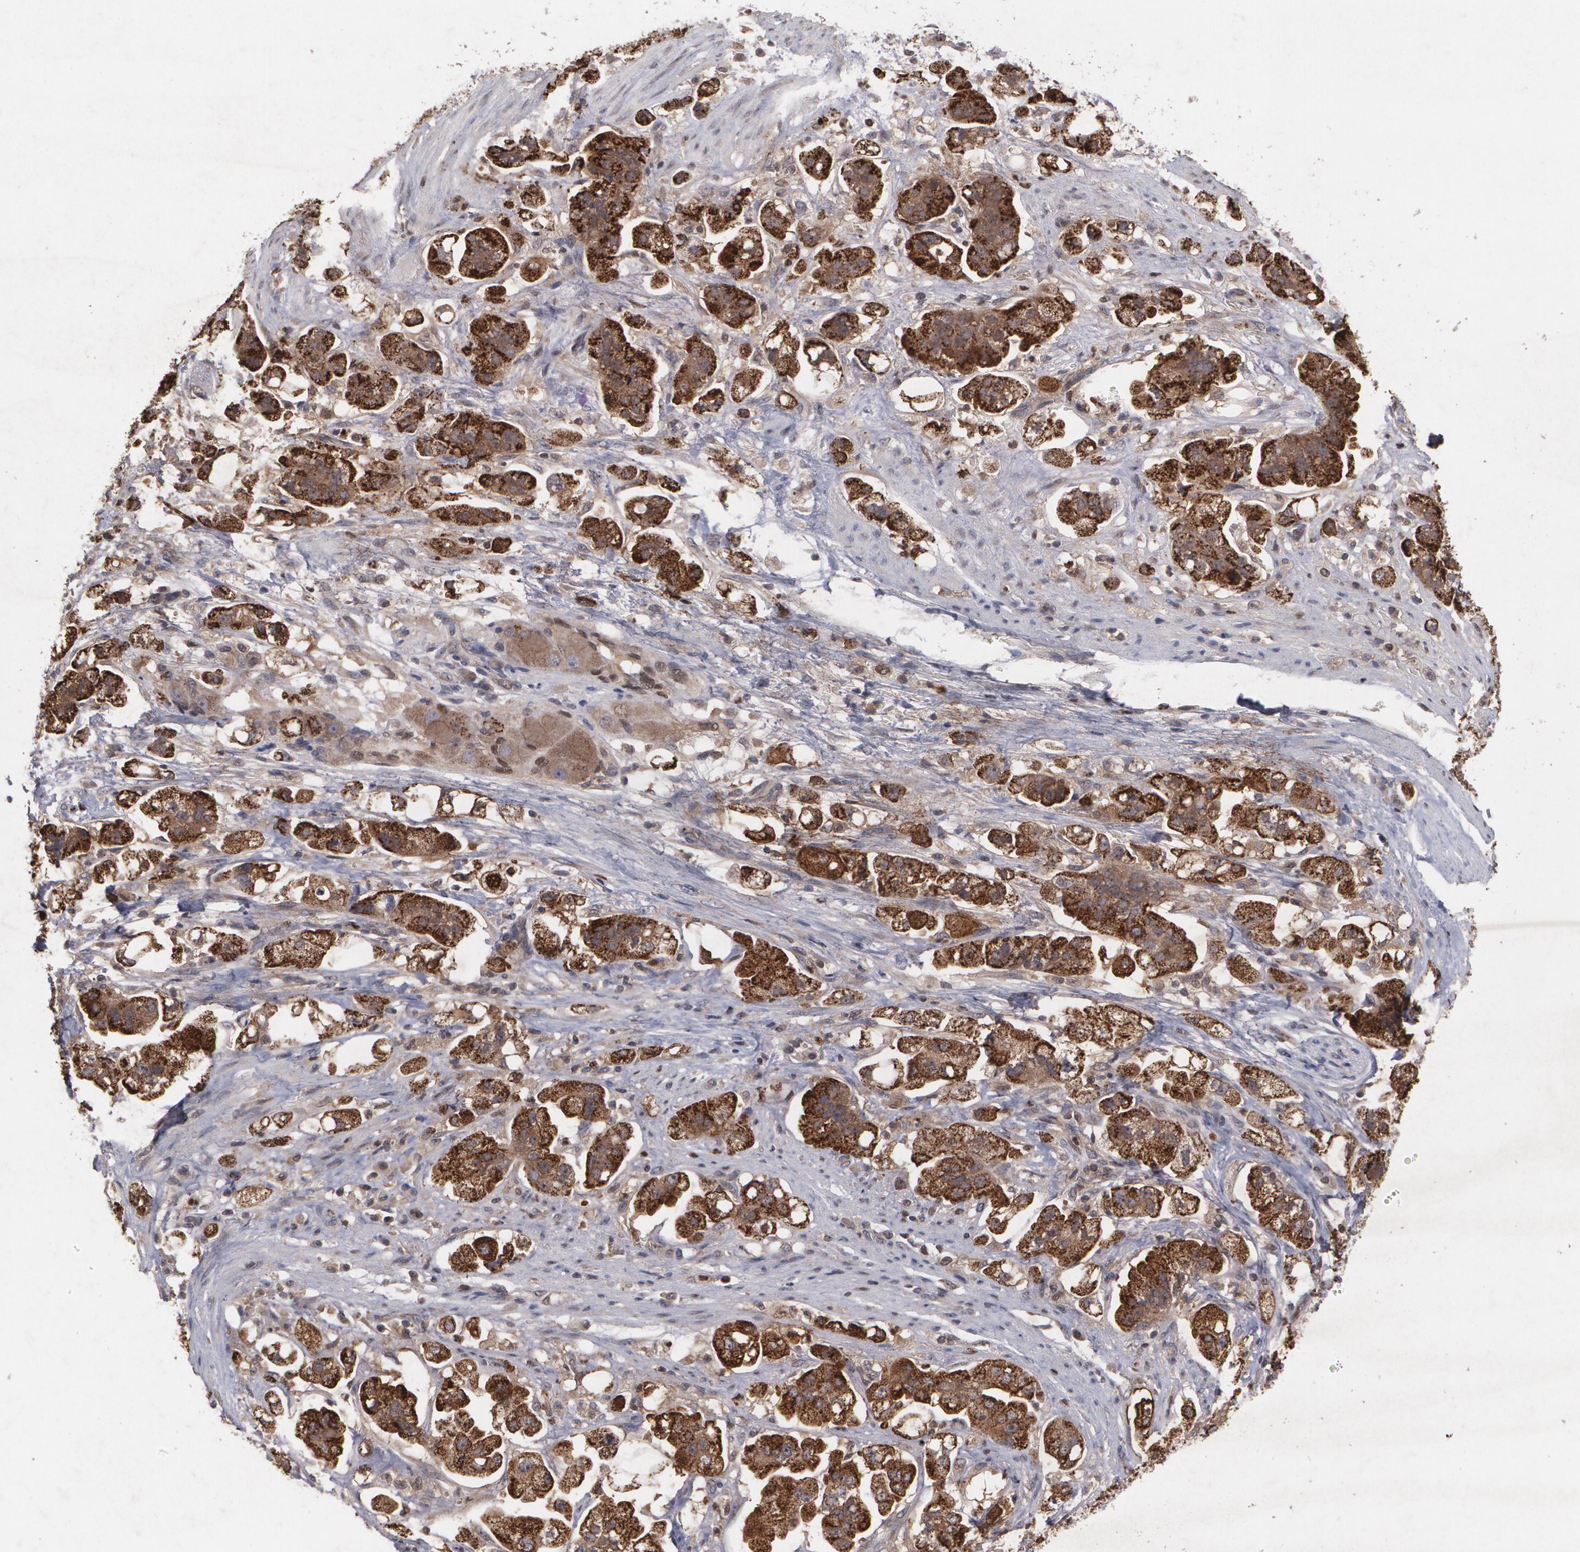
{"staining": {"intensity": "strong", "quantity": ">75%", "location": "cytoplasmic/membranous"}, "tissue": "stomach cancer", "cell_type": "Tumor cells", "image_type": "cancer", "snomed": [{"axis": "morphology", "description": "Adenocarcinoma, NOS"}, {"axis": "topography", "description": "Stomach"}], "caption": "Protein analysis of adenocarcinoma (stomach) tissue shows strong cytoplasmic/membranous positivity in about >75% of tumor cells. (Brightfield microscopy of DAB IHC at high magnification).", "gene": "HTT", "patient": {"sex": "male", "age": 62}}